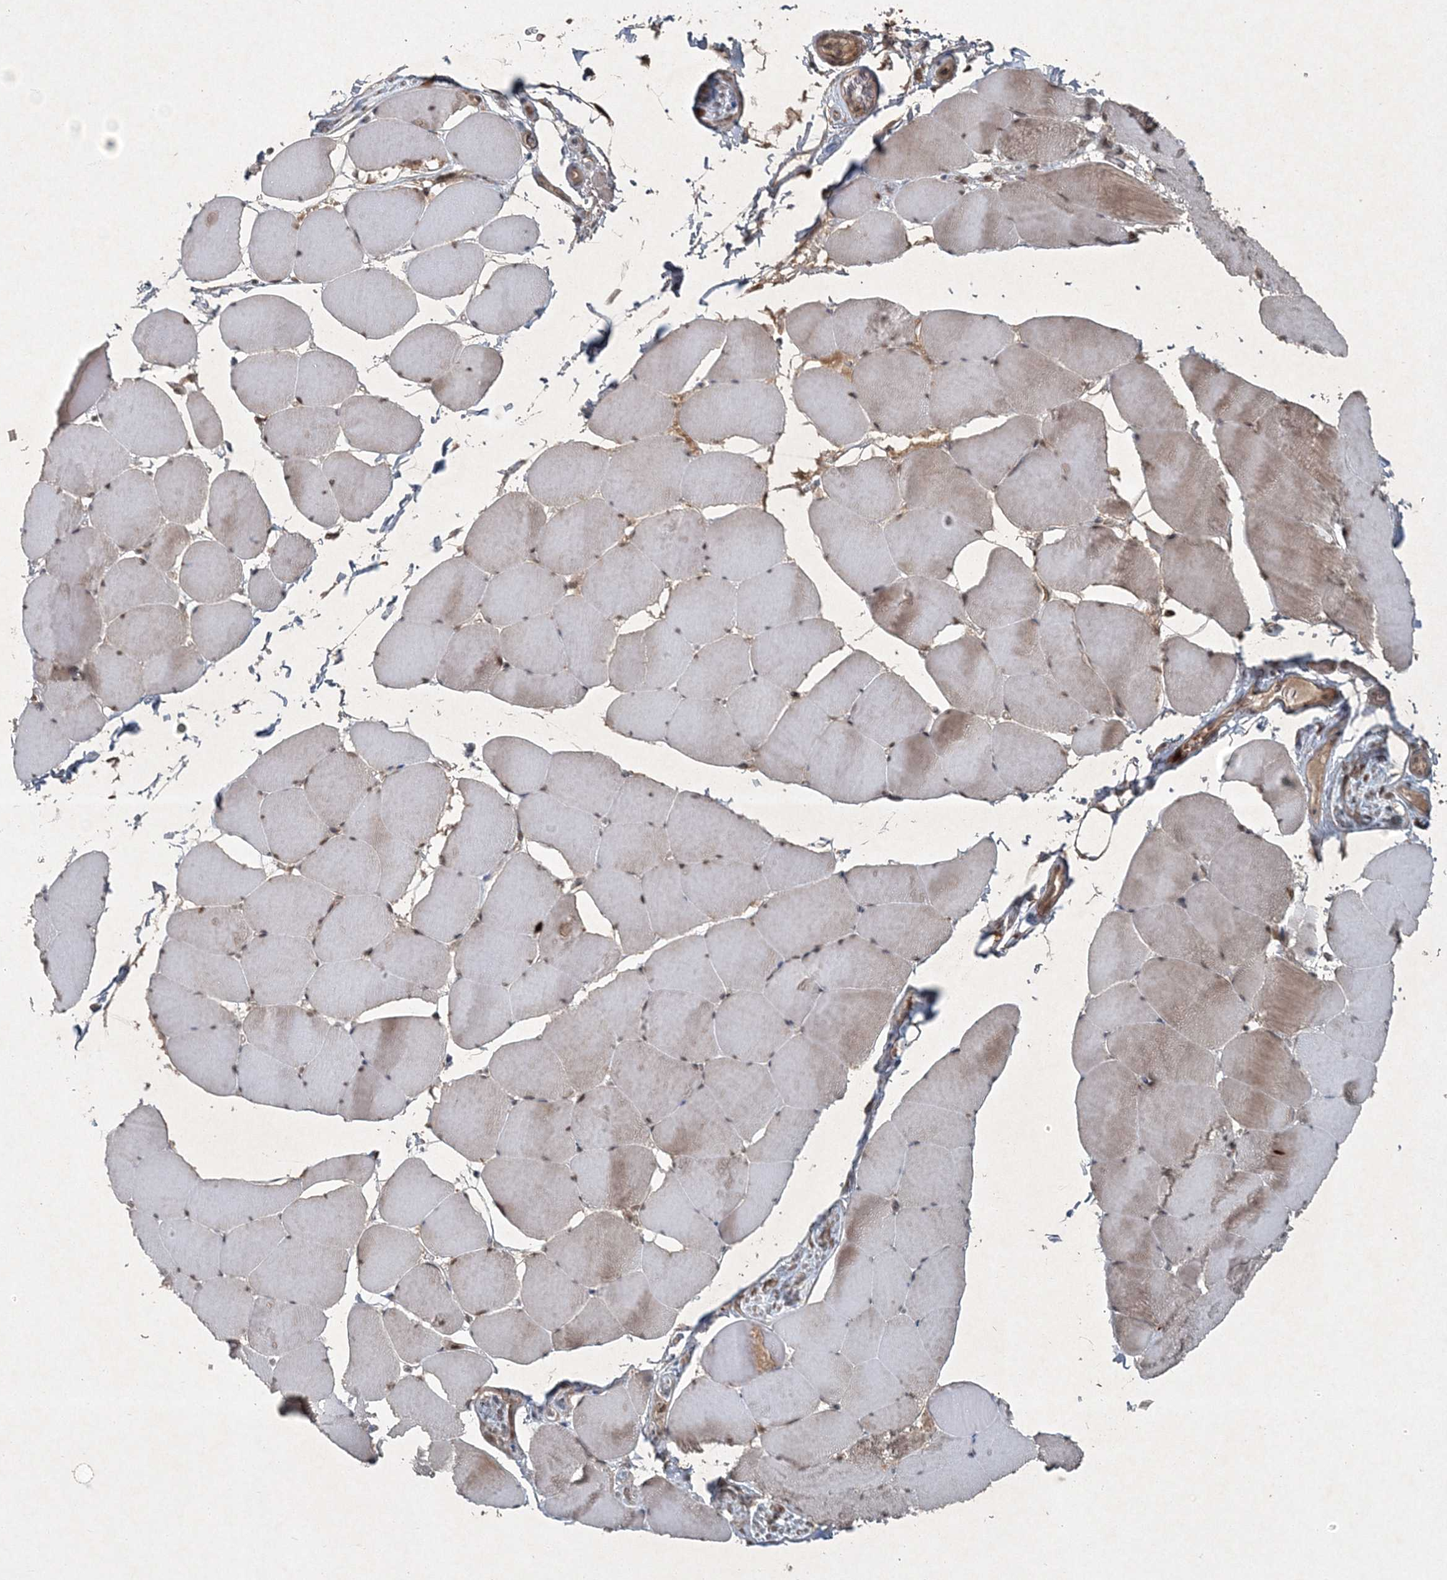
{"staining": {"intensity": "moderate", "quantity": ">75%", "location": "cytoplasmic/membranous,nuclear"}, "tissue": "skeletal muscle", "cell_type": "Myocytes", "image_type": "normal", "snomed": [{"axis": "morphology", "description": "Normal tissue, NOS"}, {"axis": "topography", "description": "Skeletal muscle"}], "caption": "Myocytes exhibit medium levels of moderate cytoplasmic/membranous,nuclear staining in approximately >75% of cells in unremarkable human skeletal muscle.", "gene": "FBXL17", "patient": {"sex": "male", "age": 62}}